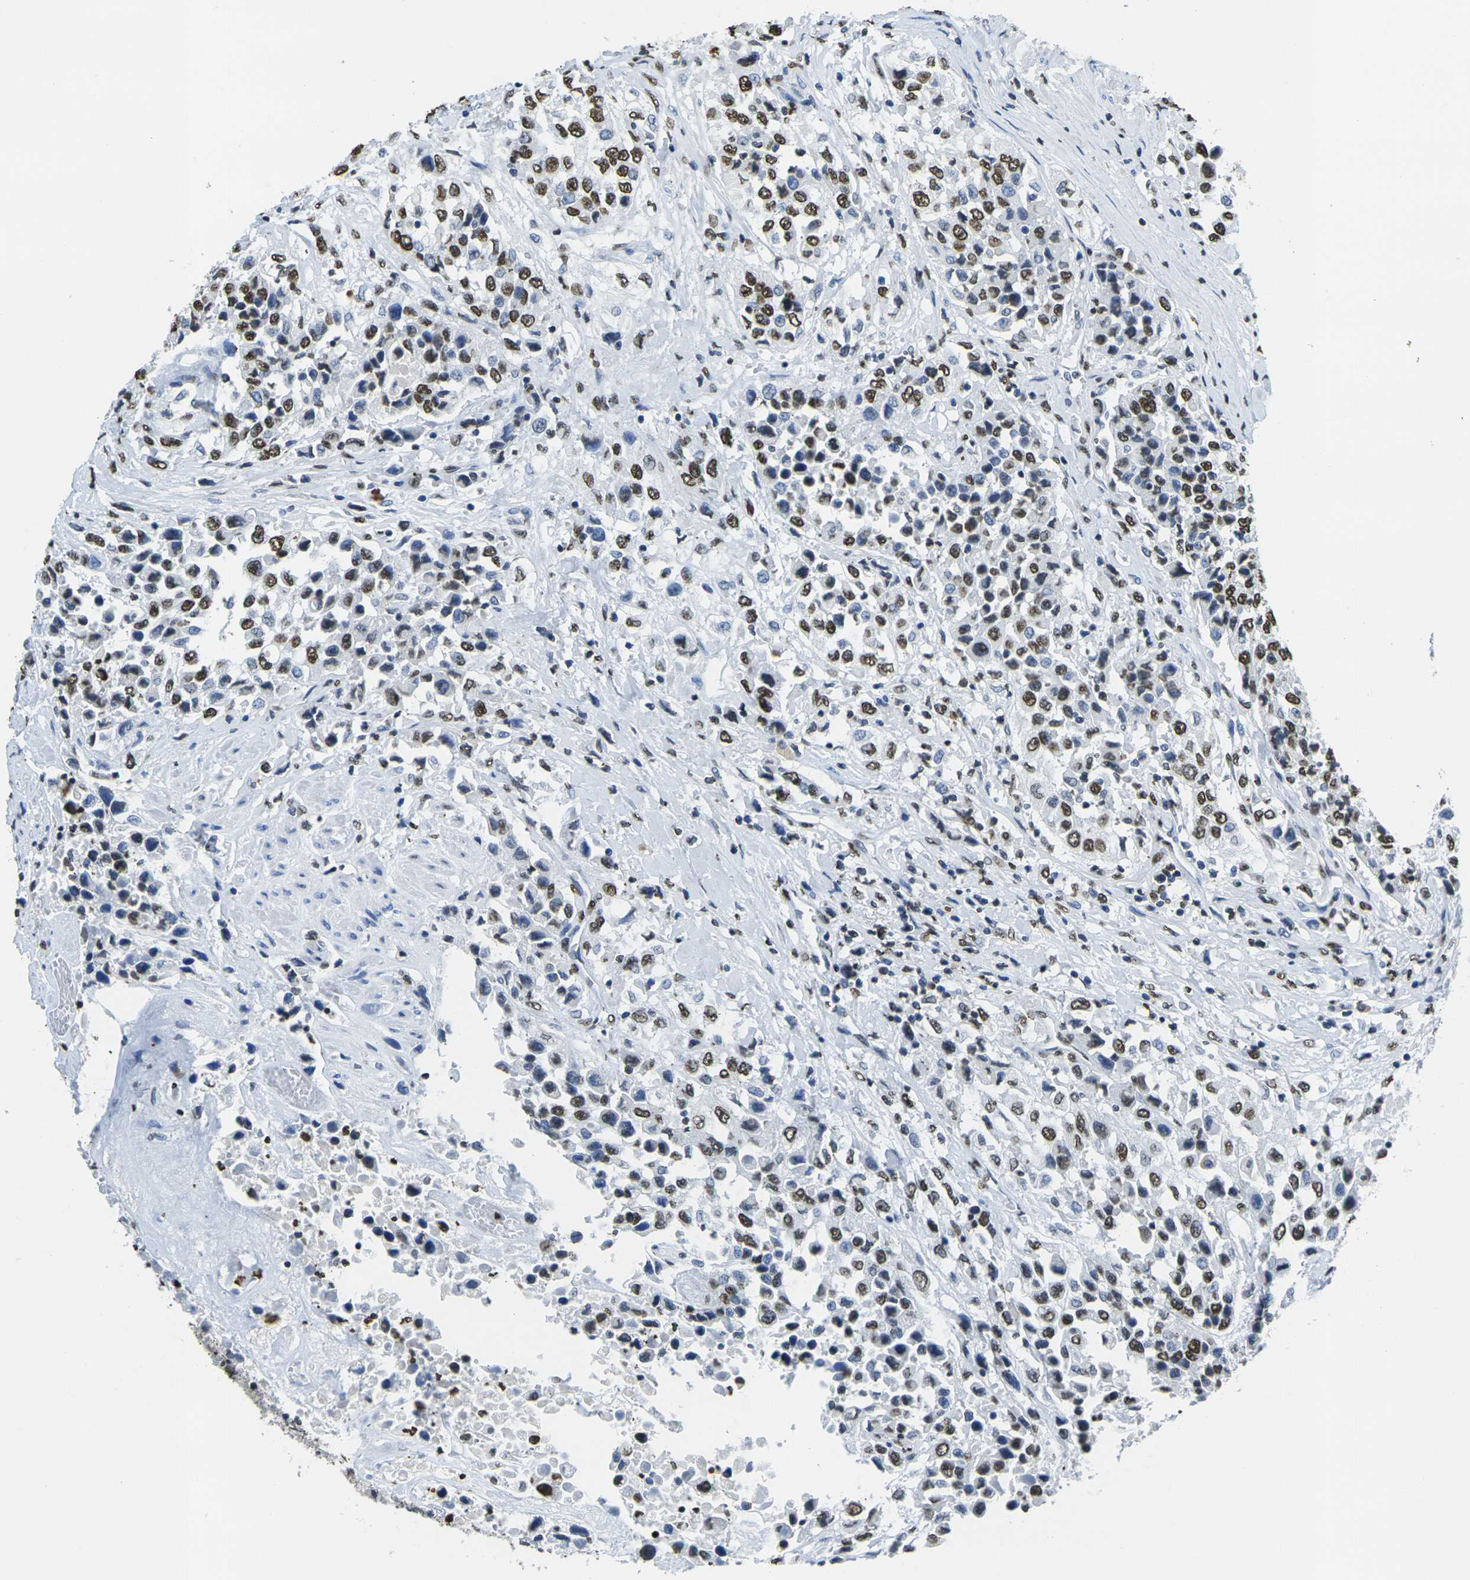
{"staining": {"intensity": "strong", "quantity": "25%-75%", "location": "nuclear"}, "tissue": "urothelial cancer", "cell_type": "Tumor cells", "image_type": "cancer", "snomed": [{"axis": "morphology", "description": "Urothelial carcinoma, High grade"}, {"axis": "topography", "description": "Urinary bladder"}], "caption": "Immunohistochemistry (IHC) (DAB (3,3'-diaminobenzidine)) staining of human urothelial cancer reveals strong nuclear protein staining in about 25%-75% of tumor cells. Nuclei are stained in blue.", "gene": "DRAXIN", "patient": {"sex": "female", "age": 80}}